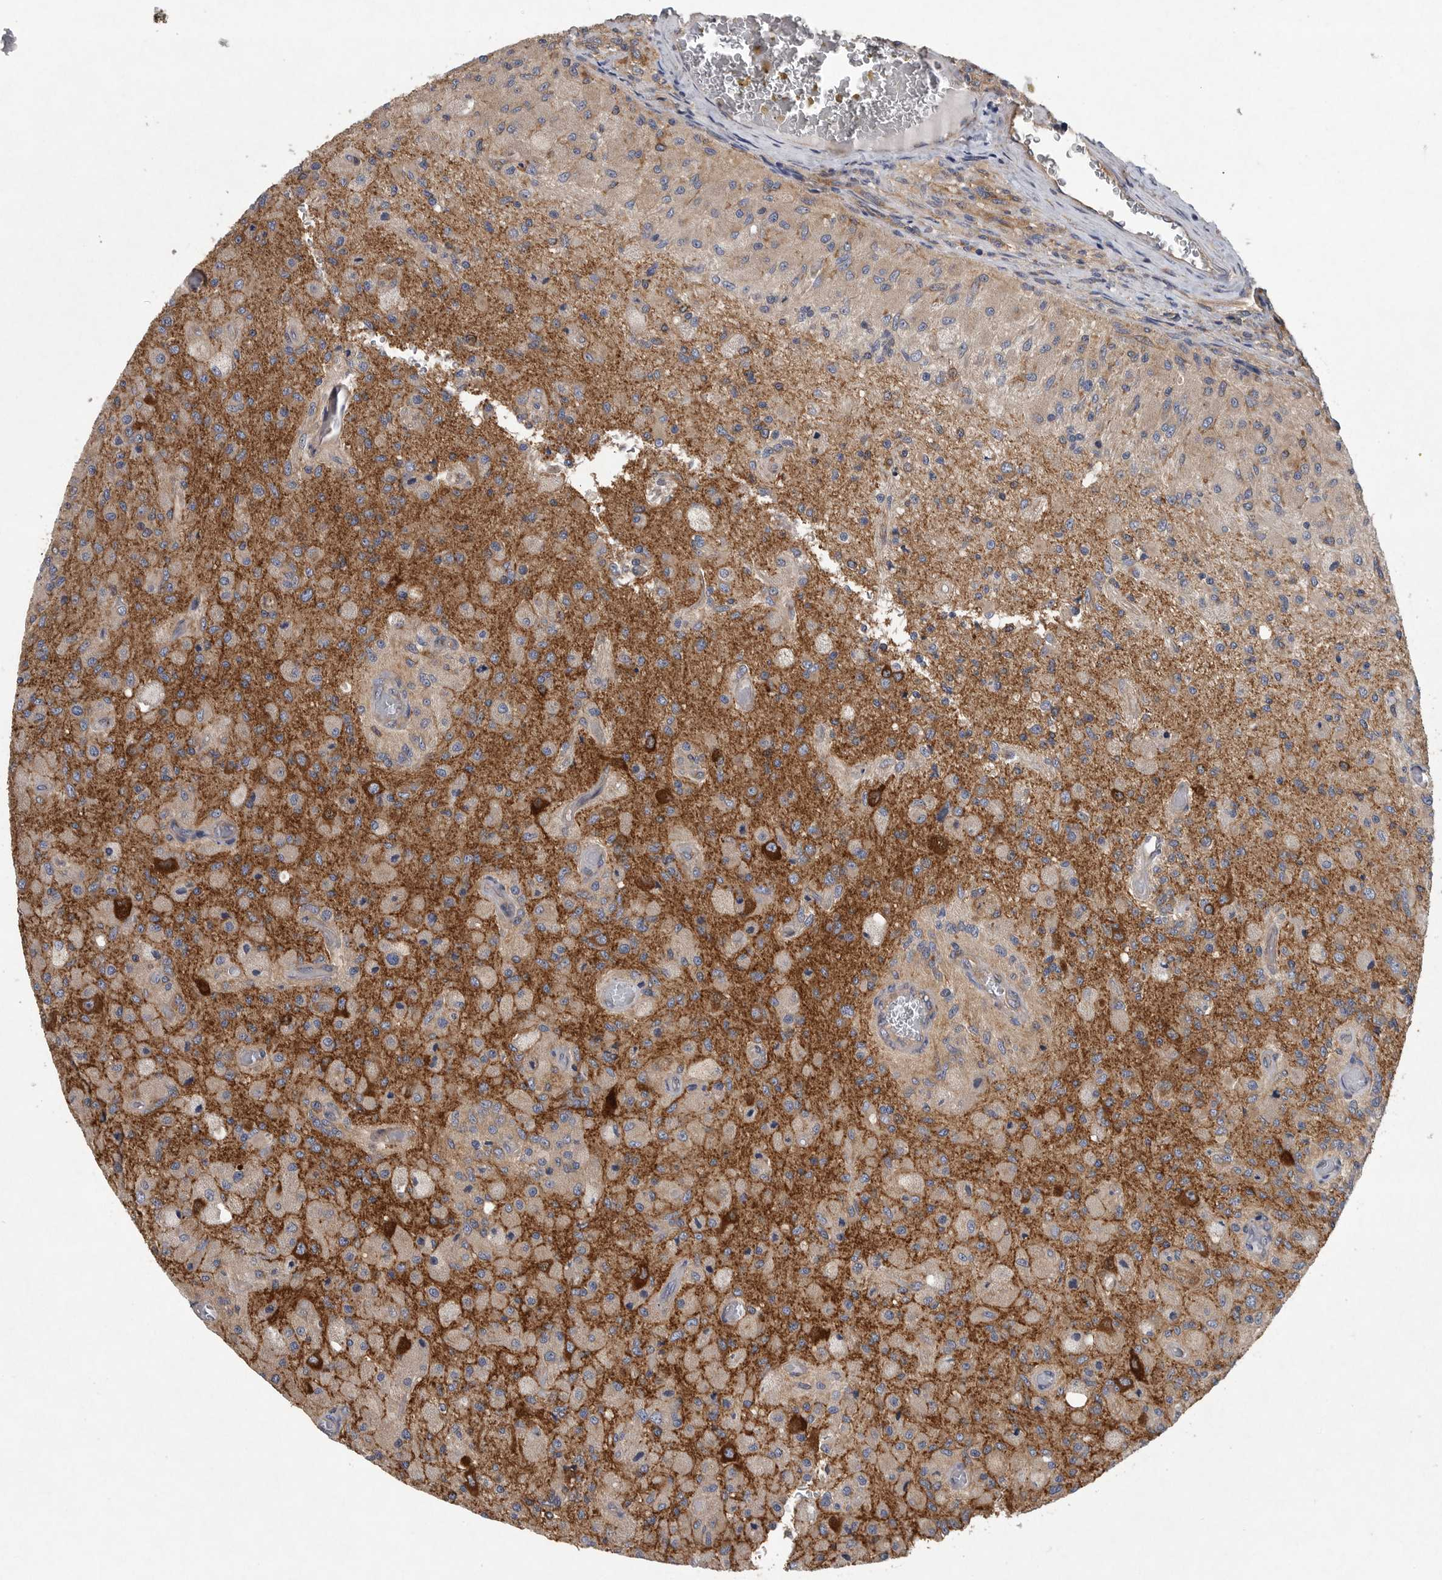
{"staining": {"intensity": "moderate", "quantity": "<25%", "location": "cytoplasmic/membranous"}, "tissue": "glioma", "cell_type": "Tumor cells", "image_type": "cancer", "snomed": [{"axis": "morphology", "description": "Normal tissue, NOS"}, {"axis": "morphology", "description": "Glioma, malignant, High grade"}, {"axis": "topography", "description": "Cerebral cortex"}], "caption": "IHC photomicrograph of malignant glioma (high-grade) stained for a protein (brown), which exhibits low levels of moderate cytoplasmic/membranous positivity in about <25% of tumor cells.", "gene": "OXR1", "patient": {"sex": "male", "age": 77}}